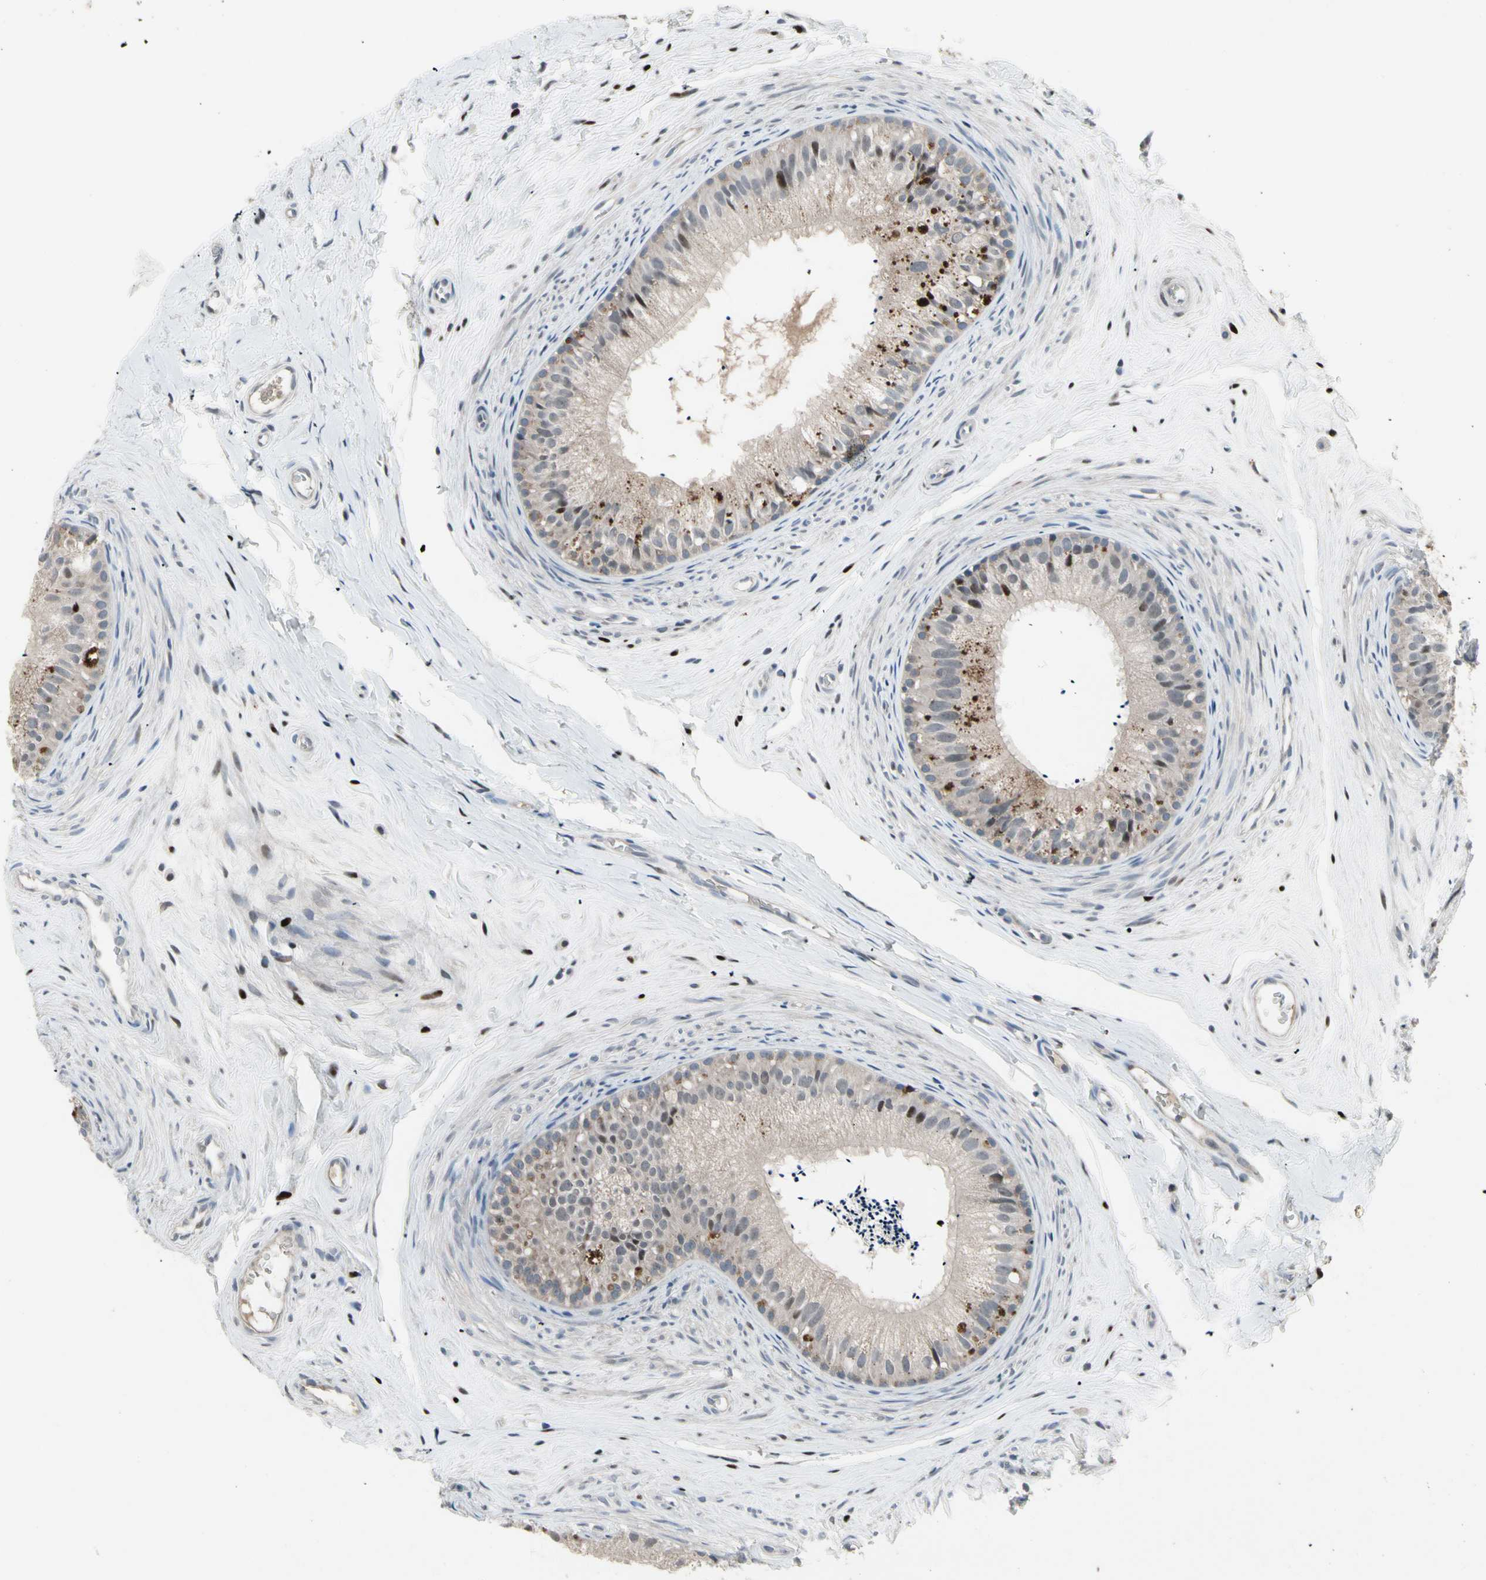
{"staining": {"intensity": "moderate", "quantity": "25%-75%", "location": "cytoplasmic/membranous,nuclear"}, "tissue": "epididymis", "cell_type": "Glandular cells", "image_type": "normal", "snomed": [{"axis": "morphology", "description": "Normal tissue, NOS"}, {"axis": "topography", "description": "Epididymis"}], "caption": "High-magnification brightfield microscopy of unremarkable epididymis stained with DAB (brown) and counterstained with hematoxylin (blue). glandular cells exhibit moderate cytoplasmic/membranous,nuclear positivity is identified in approximately25%-75% of cells. Using DAB (brown) and hematoxylin (blue) stains, captured at high magnification using brightfield microscopy.", "gene": "NMI", "patient": {"sex": "male", "age": 56}}